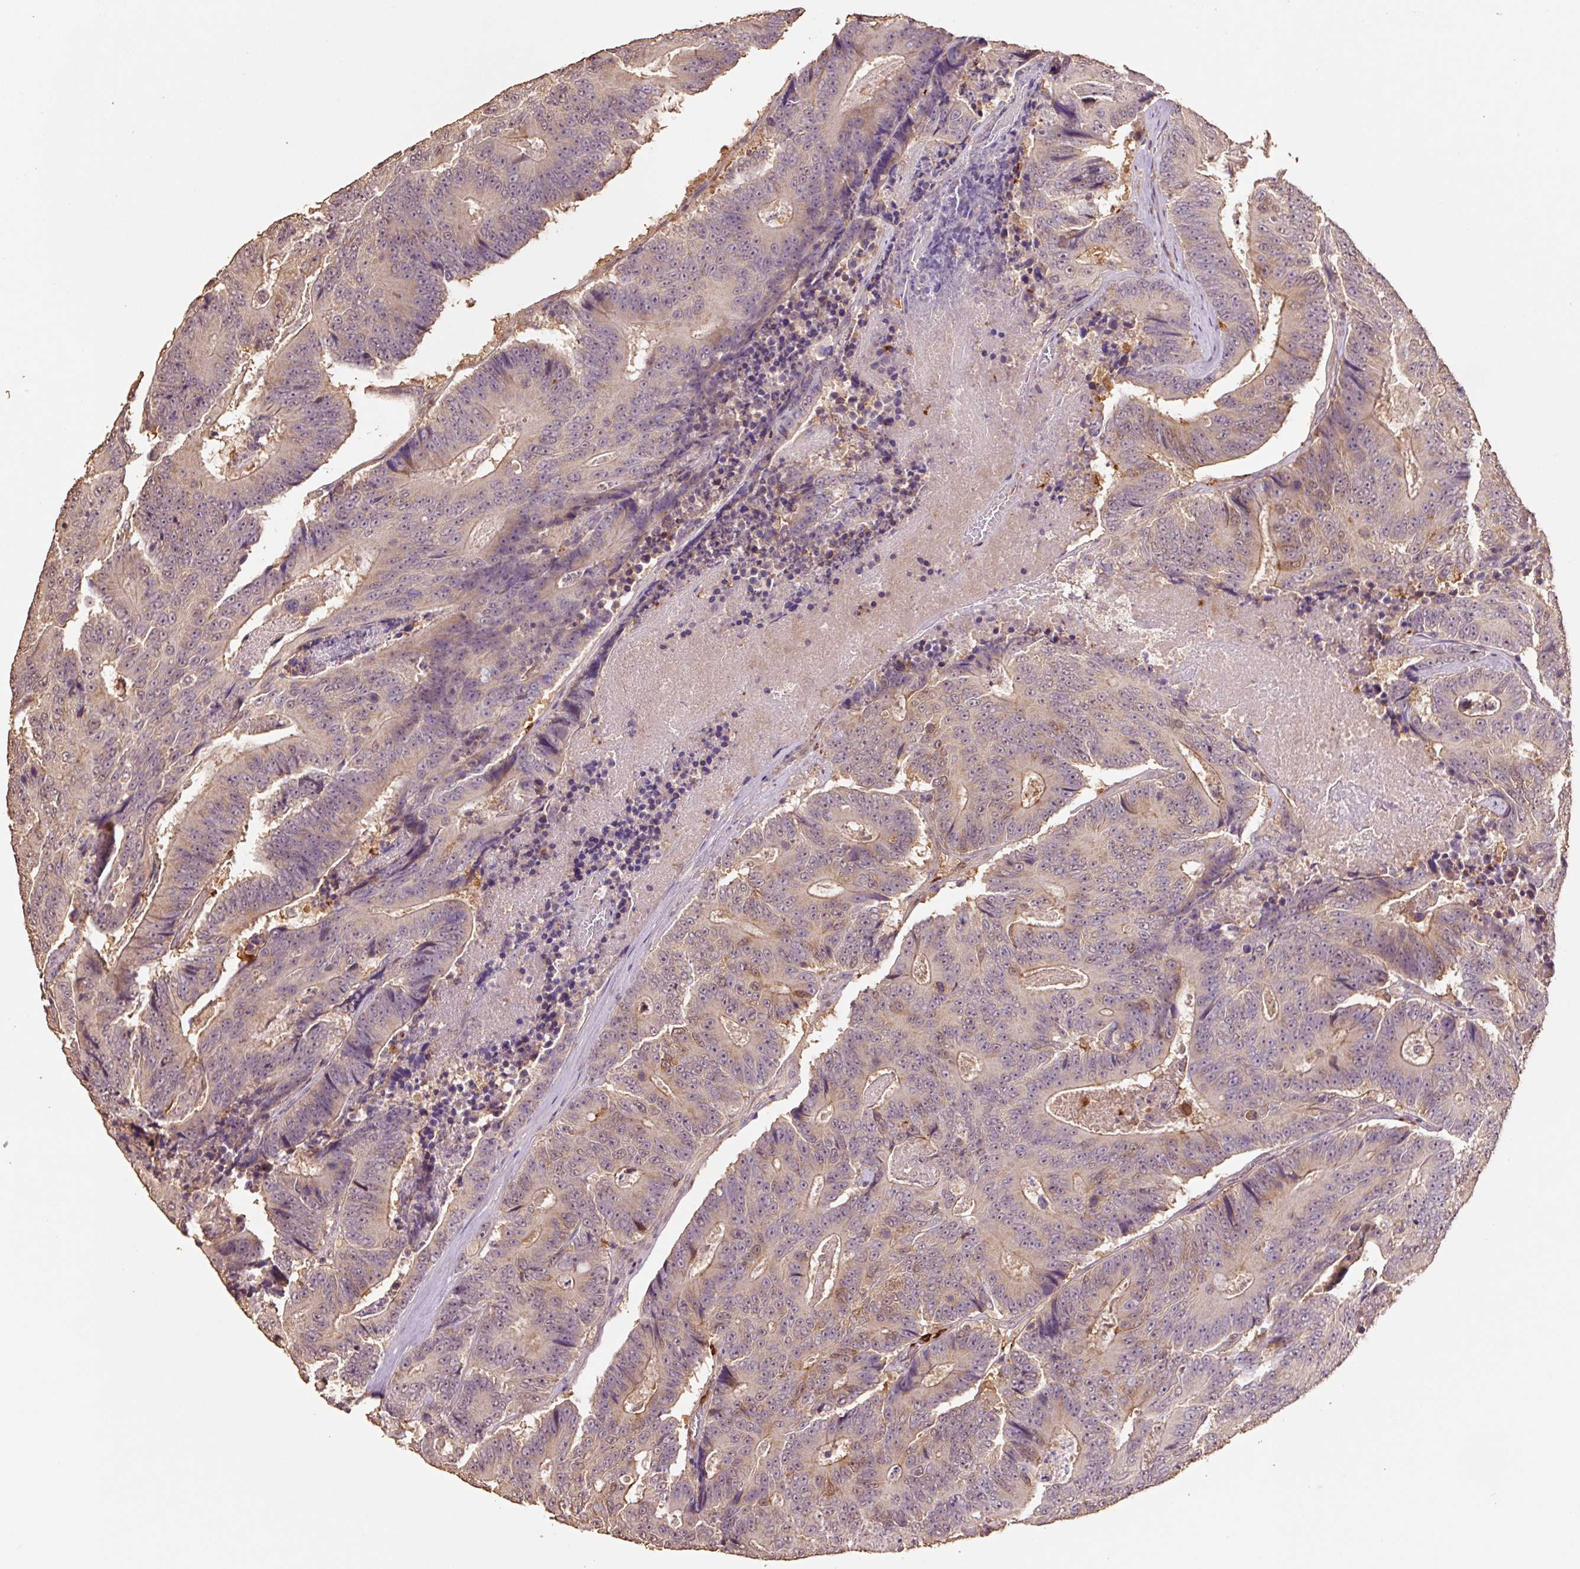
{"staining": {"intensity": "weak", "quantity": ">75%", "location": "cytoplasmic/membranous,nuclear"}, "tissue": "colorectal cancer", "cell_type": "Tumor cells", "image_type": "cancer", "snomed": [{"axis": "morphology", "description": "Adenocarcinoma, NOS"}, {"axis": "topography", "description": "Colon"}], "caption": "Brown immunohistochemical staining in human adenocarcinoma (colorectal) shows weak cytoplasmic/membranous and nuclear positivity in approximately >75% of tumor cells.", "gene": "HERC2", "patient": {"sex": "male", "age": 83}}